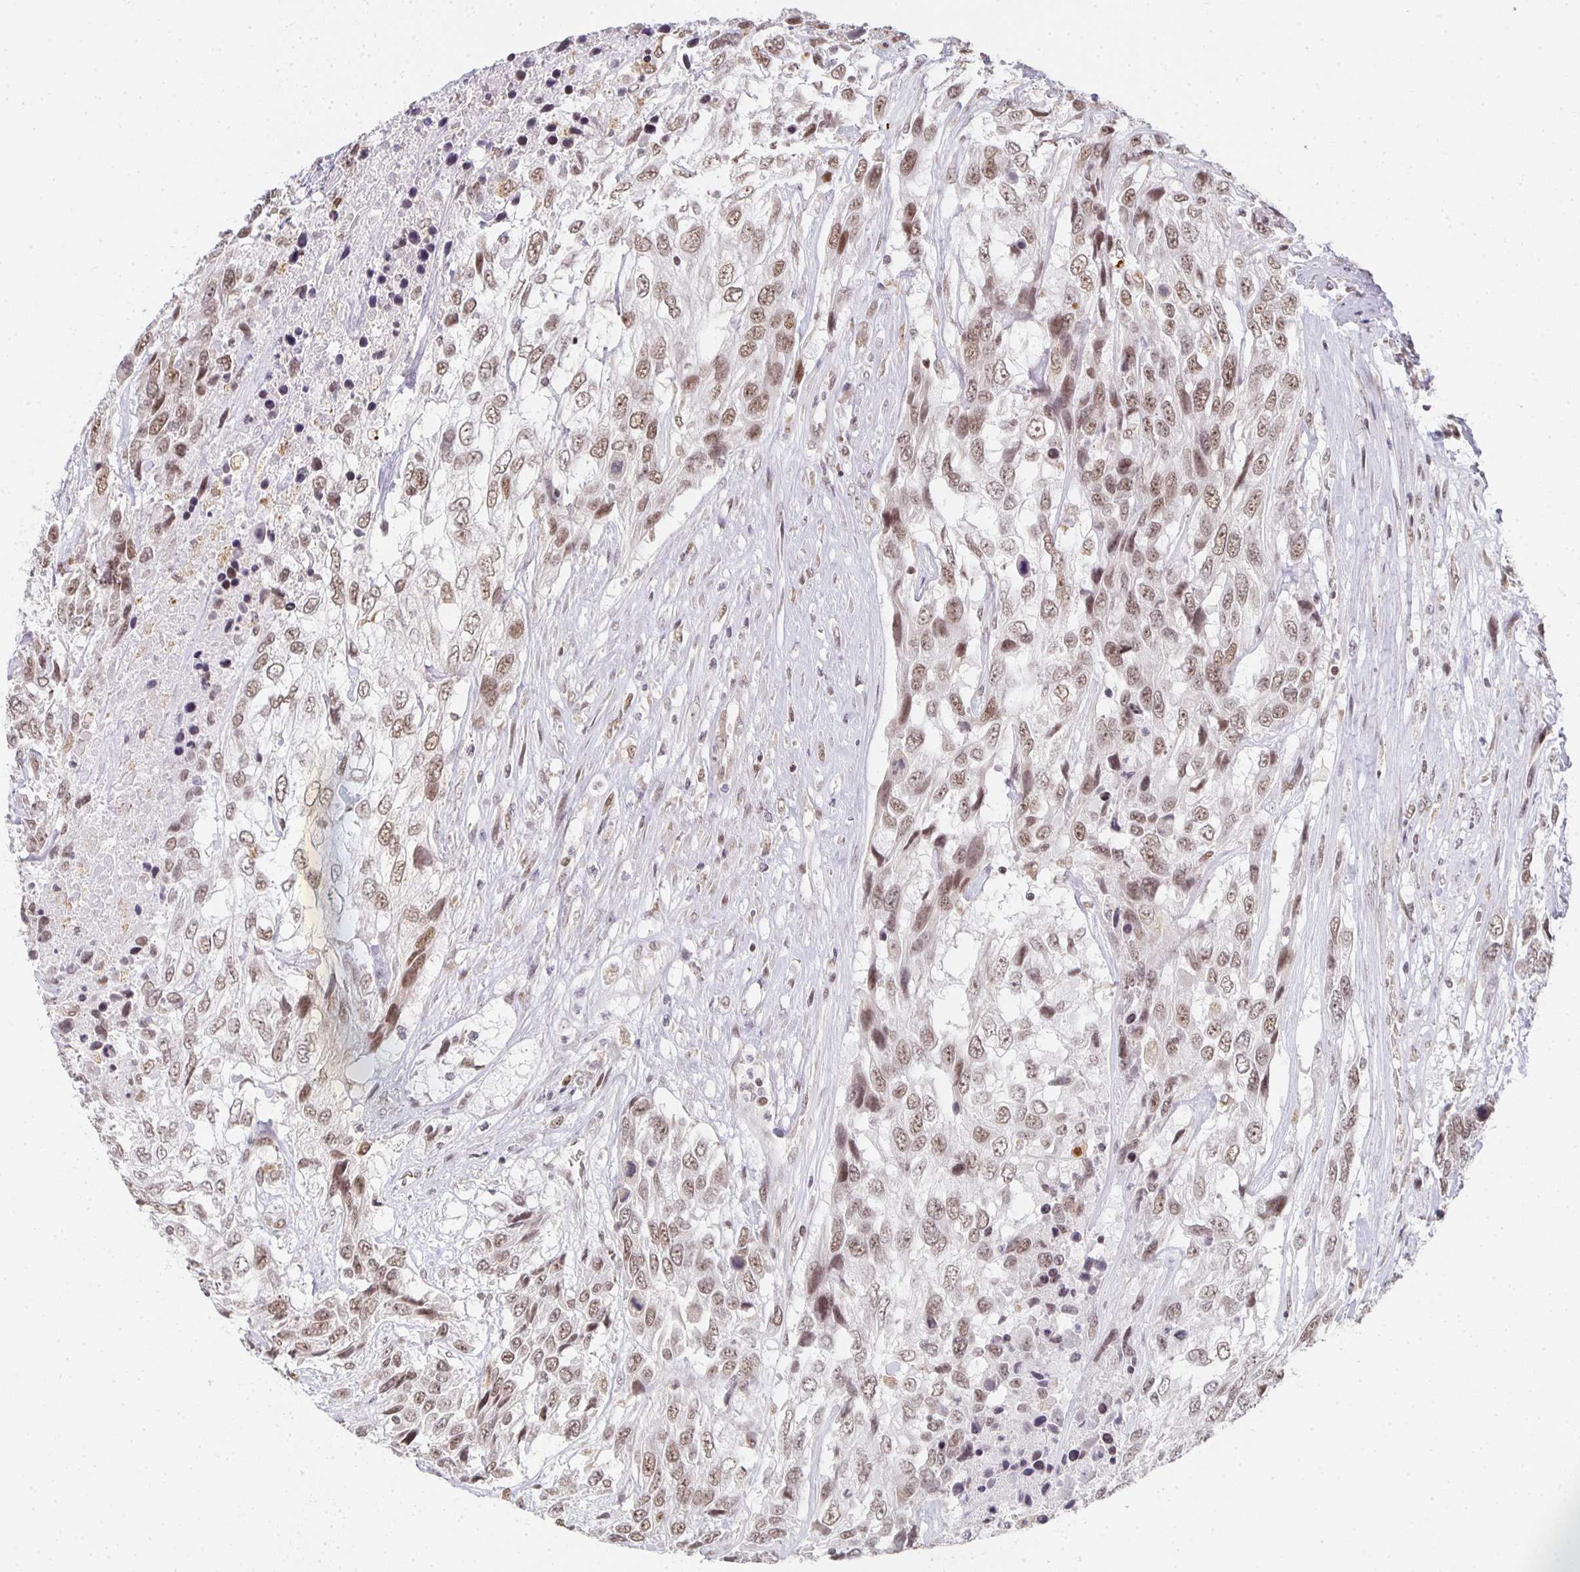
{"staining": {"intensity": "moderate", "quantity": ">75%", "location": "nuclear"}, "tissue": "urothelial cancer", "cell_type": "Tumor cells", "image_type": "cancer", "snomed": [{"axis": "morphology", "description": "Urothelial carcinoma, High grade"}, {"axis": "topography", "description": "Urinary bladder"}], "caption": "Immunohistochemistry (IHC) photomicrograph of human urothelial carcinoma (high-grade) stained for a protein (brown), which exhibits medium levels of moderate nuclear staining in about >75% of tumor cells.", "gene": "SMARCA2", "patient": {"sex": "female", "age": 70}}